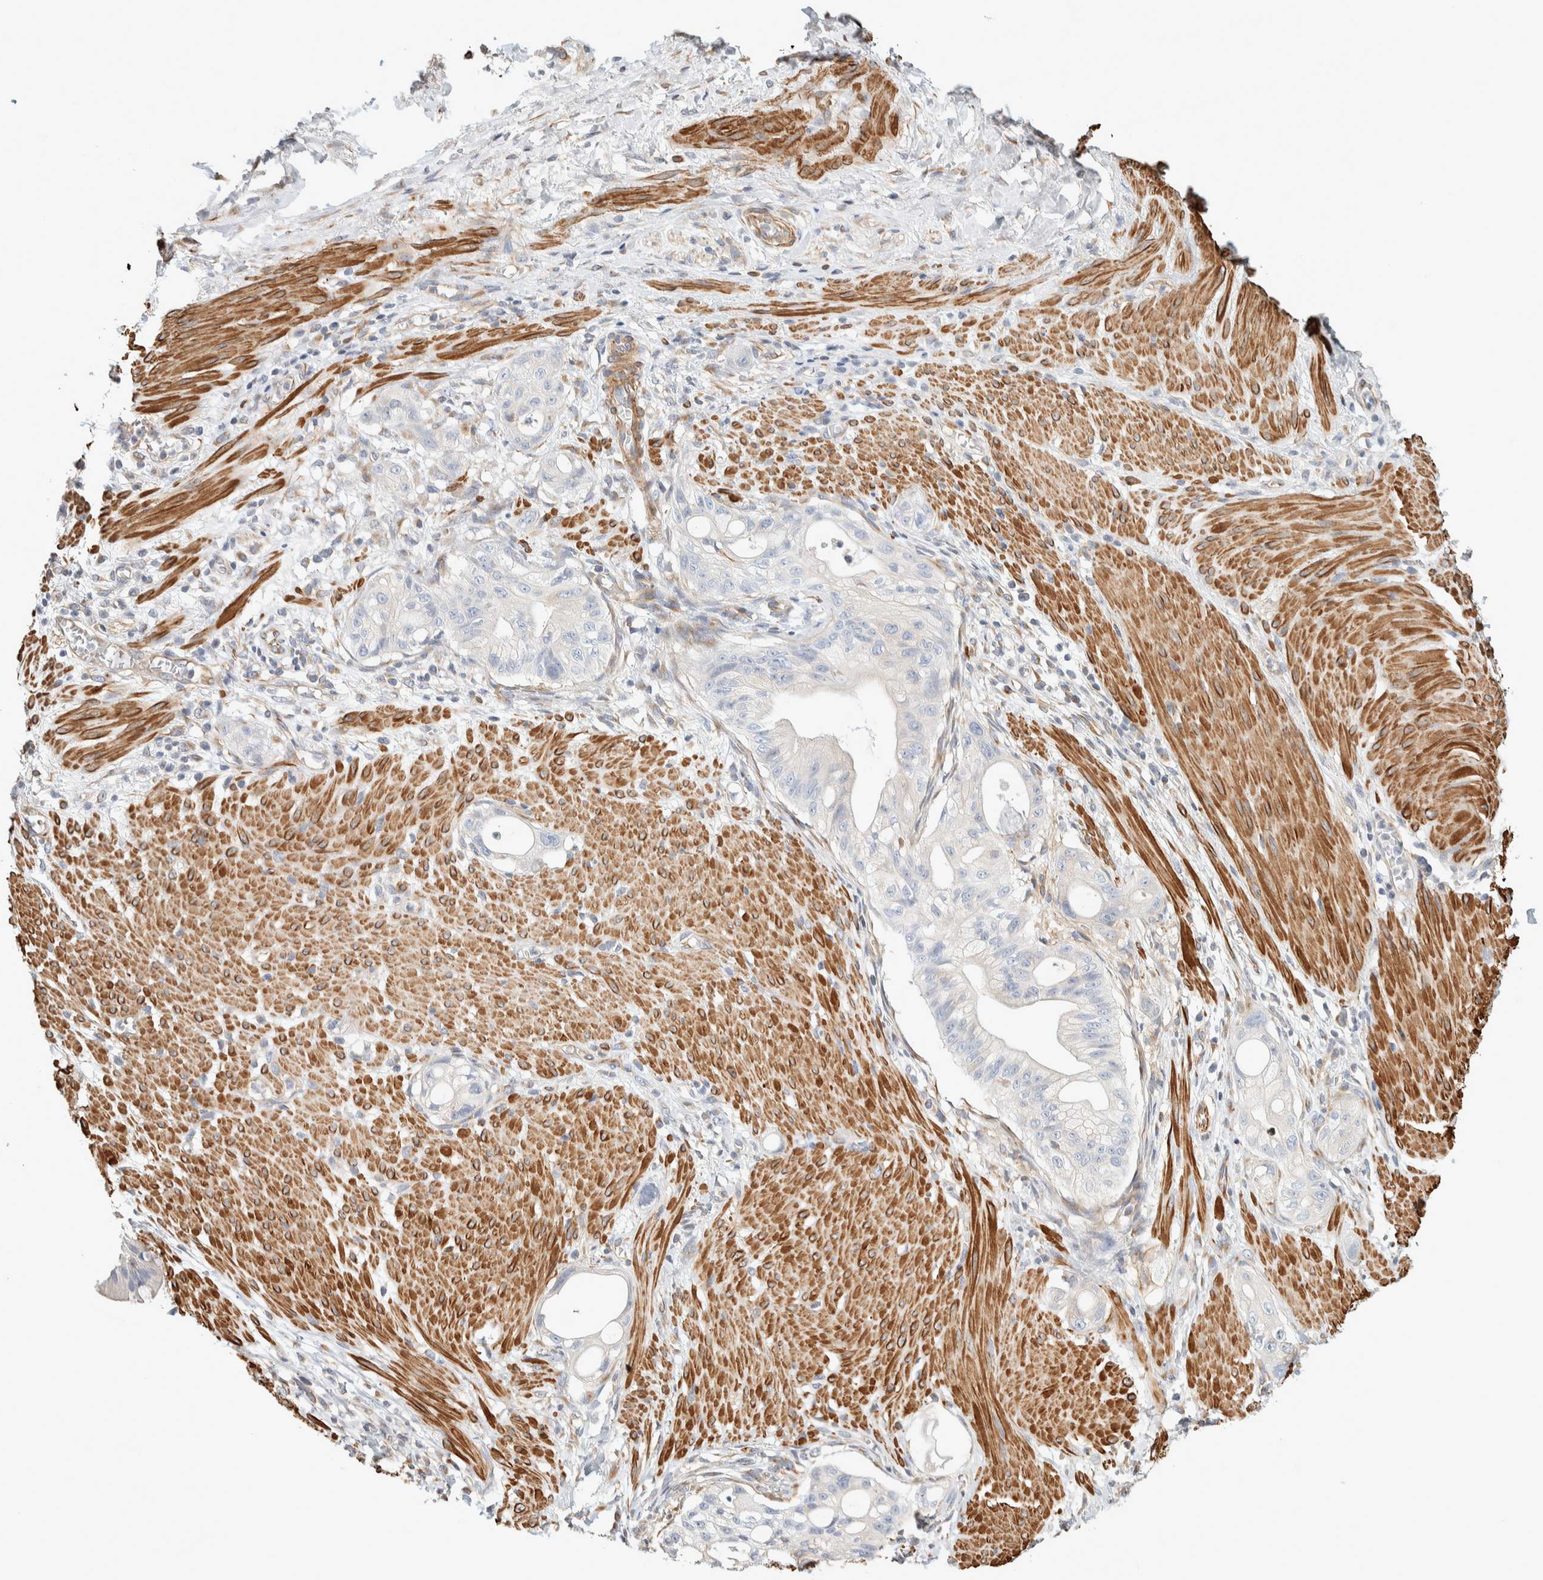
{"staining": {"intensity": "negative", "quantity": "none", "location": "none"}, "tissue": "stomach cancer", "cell_type": "Tumor cells", "image_type": "cancer", "snomed": [{"axis": "morphology", "description": "Adenocarcinoma, NOS"}, {"axis": "topography", "description": "Stomach"}, {"axis": "topography", "description": "Stomach, lower"}], "caption": "DAB (3,3'-diaminobenzidine) immunohistochemical staining of adenocarcinoma (stomach) shows no significant expression in tumor cells. Nuclei are stained in blue.", "gene": "CDR2", "patient": {"sex": "female", "age": 48}}